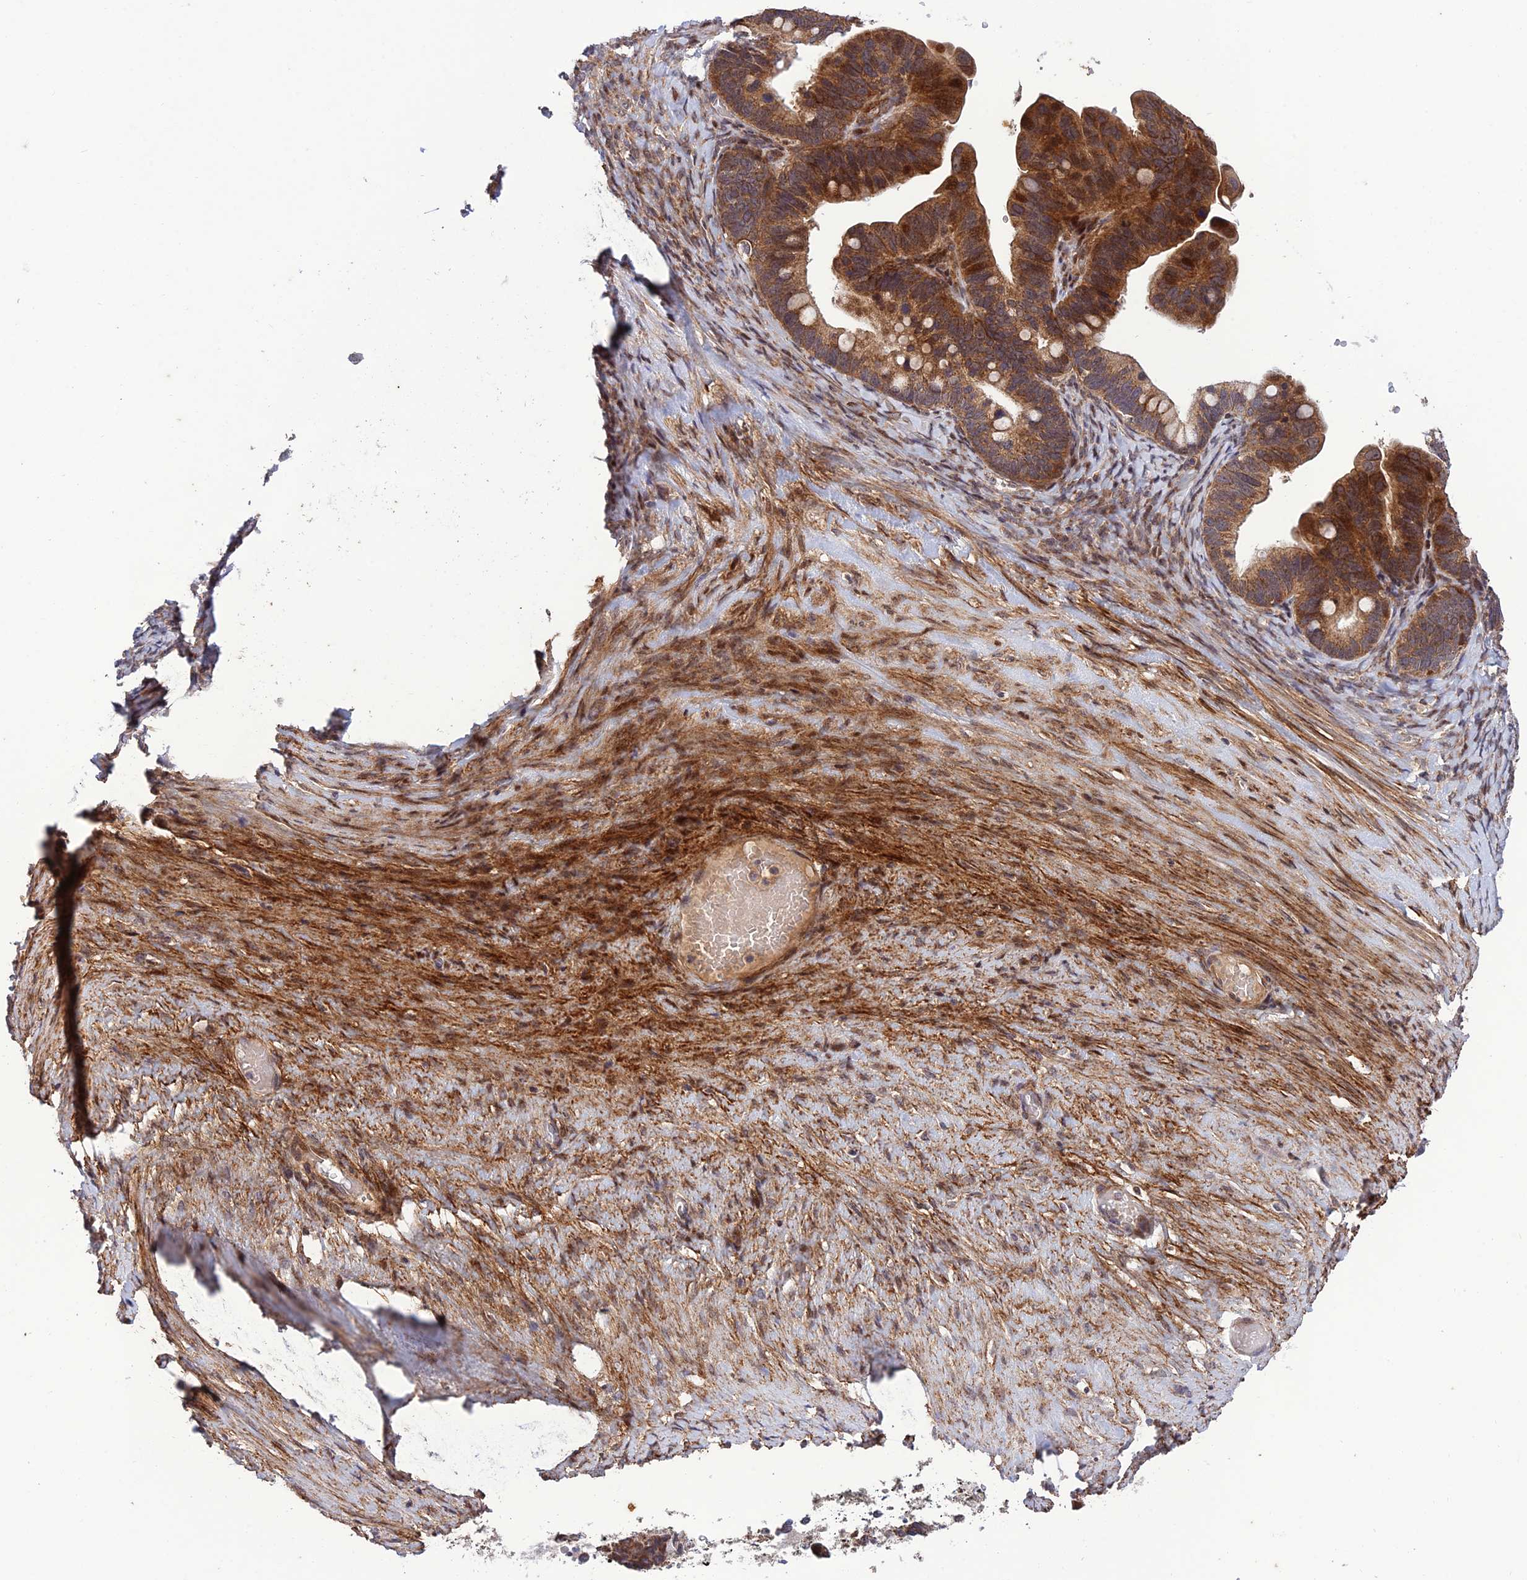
{"staining": {"intensity": "moderate", "quantity": ">75%", "location": "cytoplasmic/membranous"}, "tissue": "ovarian cancer", "cell_type": "Tumor cells", "image_type": "cancer", "snomed": [{"axis": "morphology", "description": "Cystadenocarcinoma, serous, NOS"}, {"axis": "topography", "description": "Ovary"}], "caption": "Immunohistochemistry histopathology image of human ovarian serous cystadenocarcinoma stained for a protein (brown), which reveals medium levels of moderate cytoplasmic/membranous positivity in about >75% of tumor cells.", "gene": "PLEKHG2", "patient": {"sex": "female", "age": 56}}